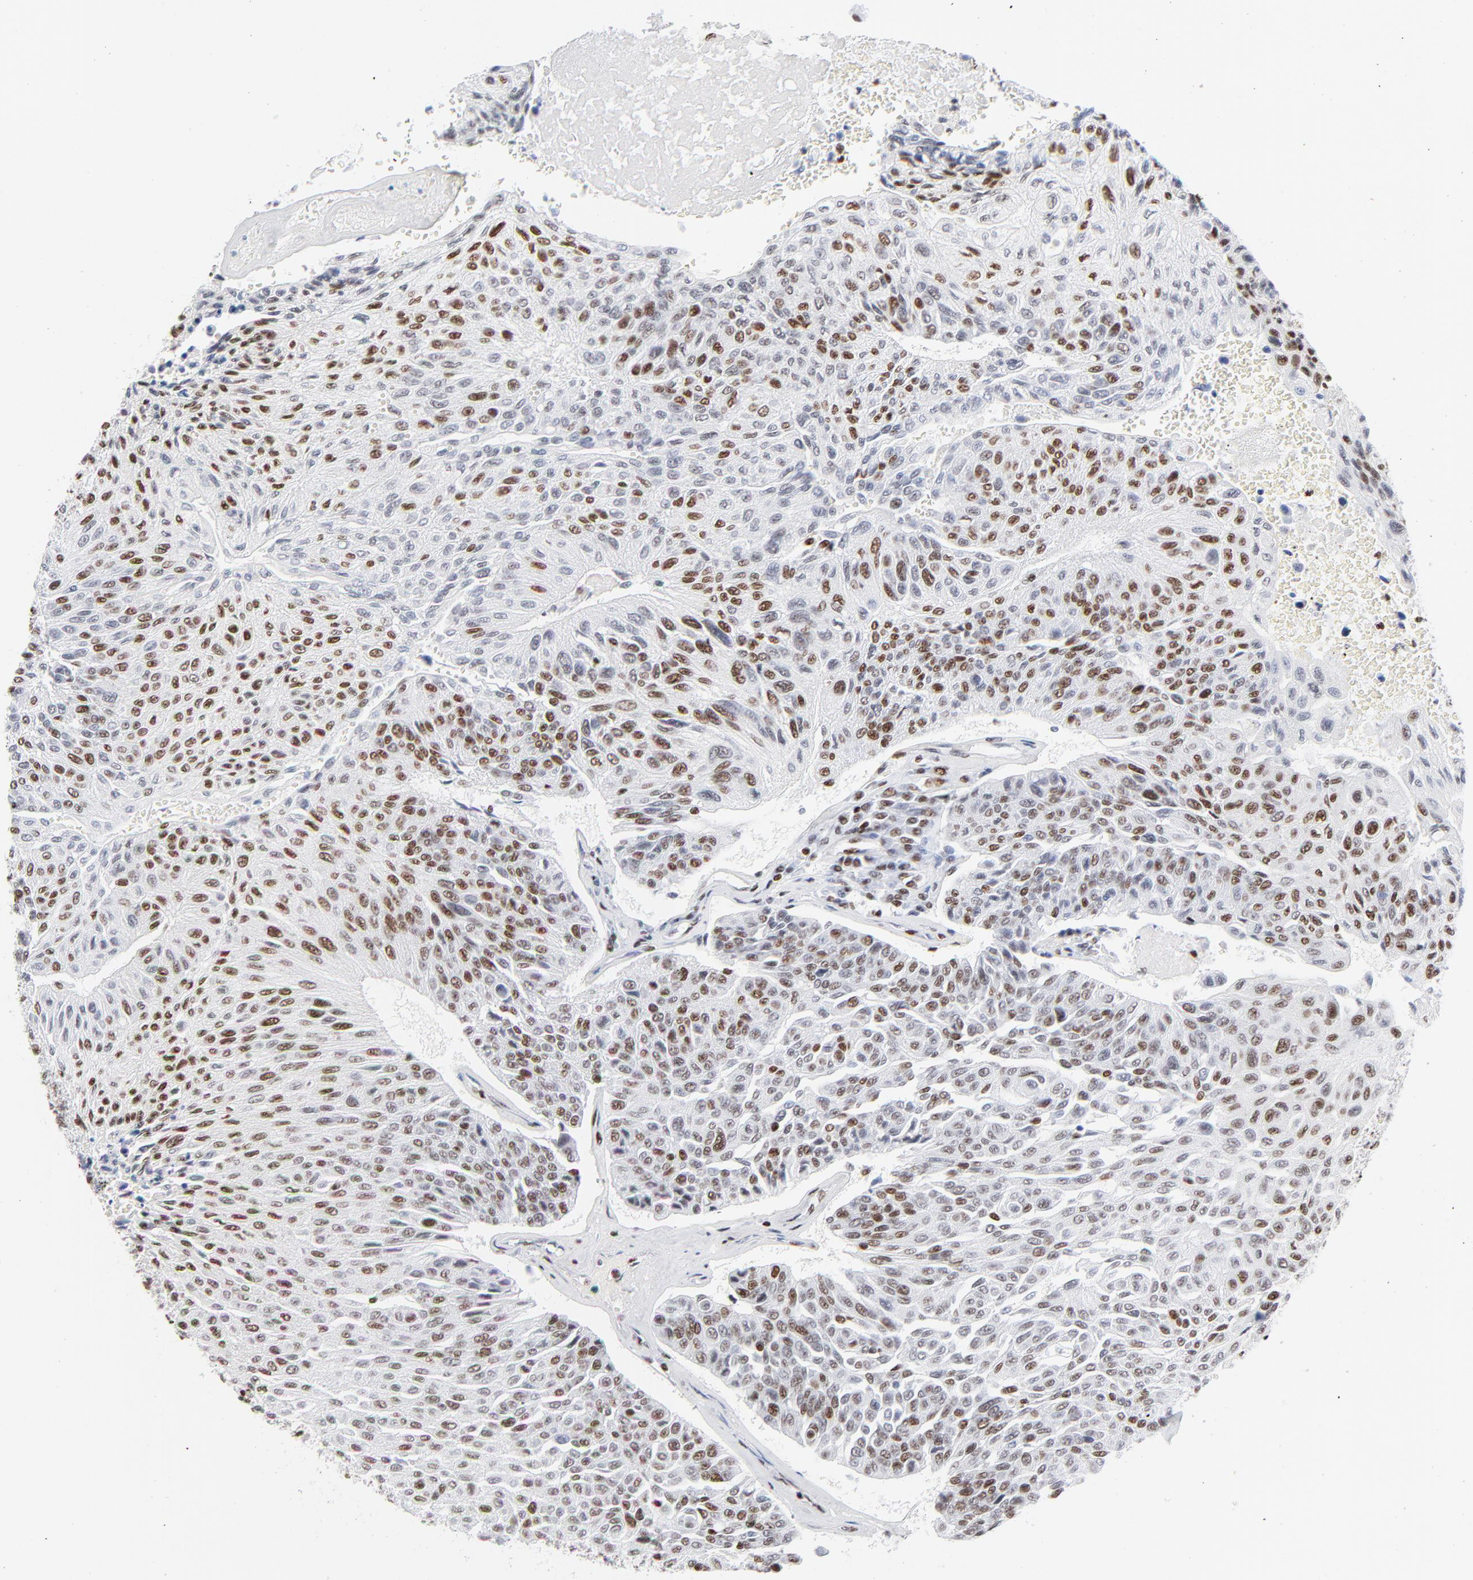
{"staining": {"intensity": "moderate", "quantity": "25%-75%", "location": "nuclear"}, "tissue": "urothelial cancer", "cell_type": "Tumor cells", "image_type": "cancer", "snomed": [{"axis": "morphology", "description": "Urothelial carcinoma, High grade"}, {"axis": "topography", "description": "Urinary bladder"}], "caption": "A high-resolution photomicrograph shows immunohistochemistry staining of urothelial carcinoma (high-grade), which demonstrates moderate nuclear staining in approximately 25%-75% of tumor cells.", "gene": "CREB1", "patient": {"sex": "male", "age": 66}}